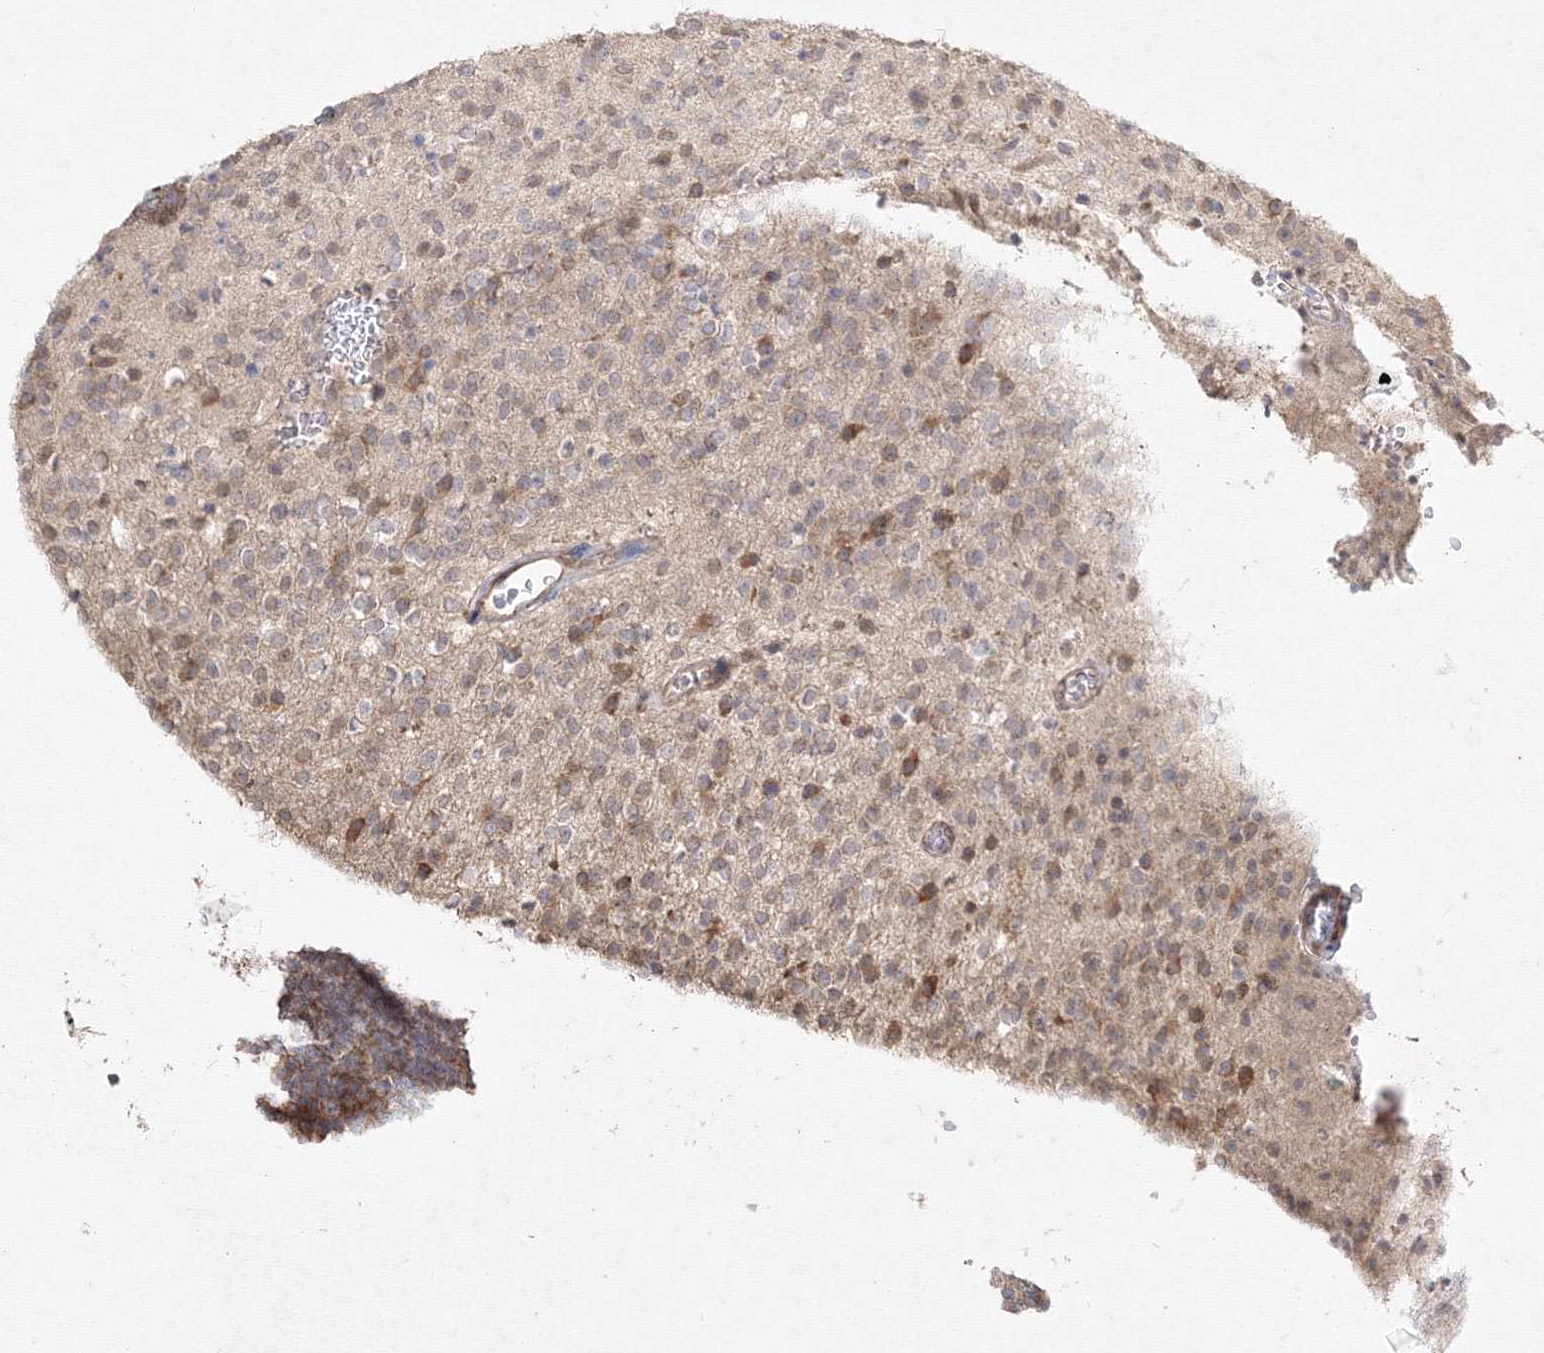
{"staining": {"intensity": "moderate", "quantity": "<25%", "location": "cytoplasmic/membranous,nuclear"}, "tissue": "glioma", "cell_type": "Tumor cells", "image_type": "cancer", "snomed": [{"axis": "morphology", "description": "Glioma, malignant, High grade"}, {"axis": "topography", "description": "Brain"}], "caption": "Human glioma stained with a brown dye demonstrates moderate cytoplasmic/membranous and nuclear positive positivity in about <25% of tumor cells.", "gene": "FBXL8", "patient": {"sex": "male", "age": 34}}